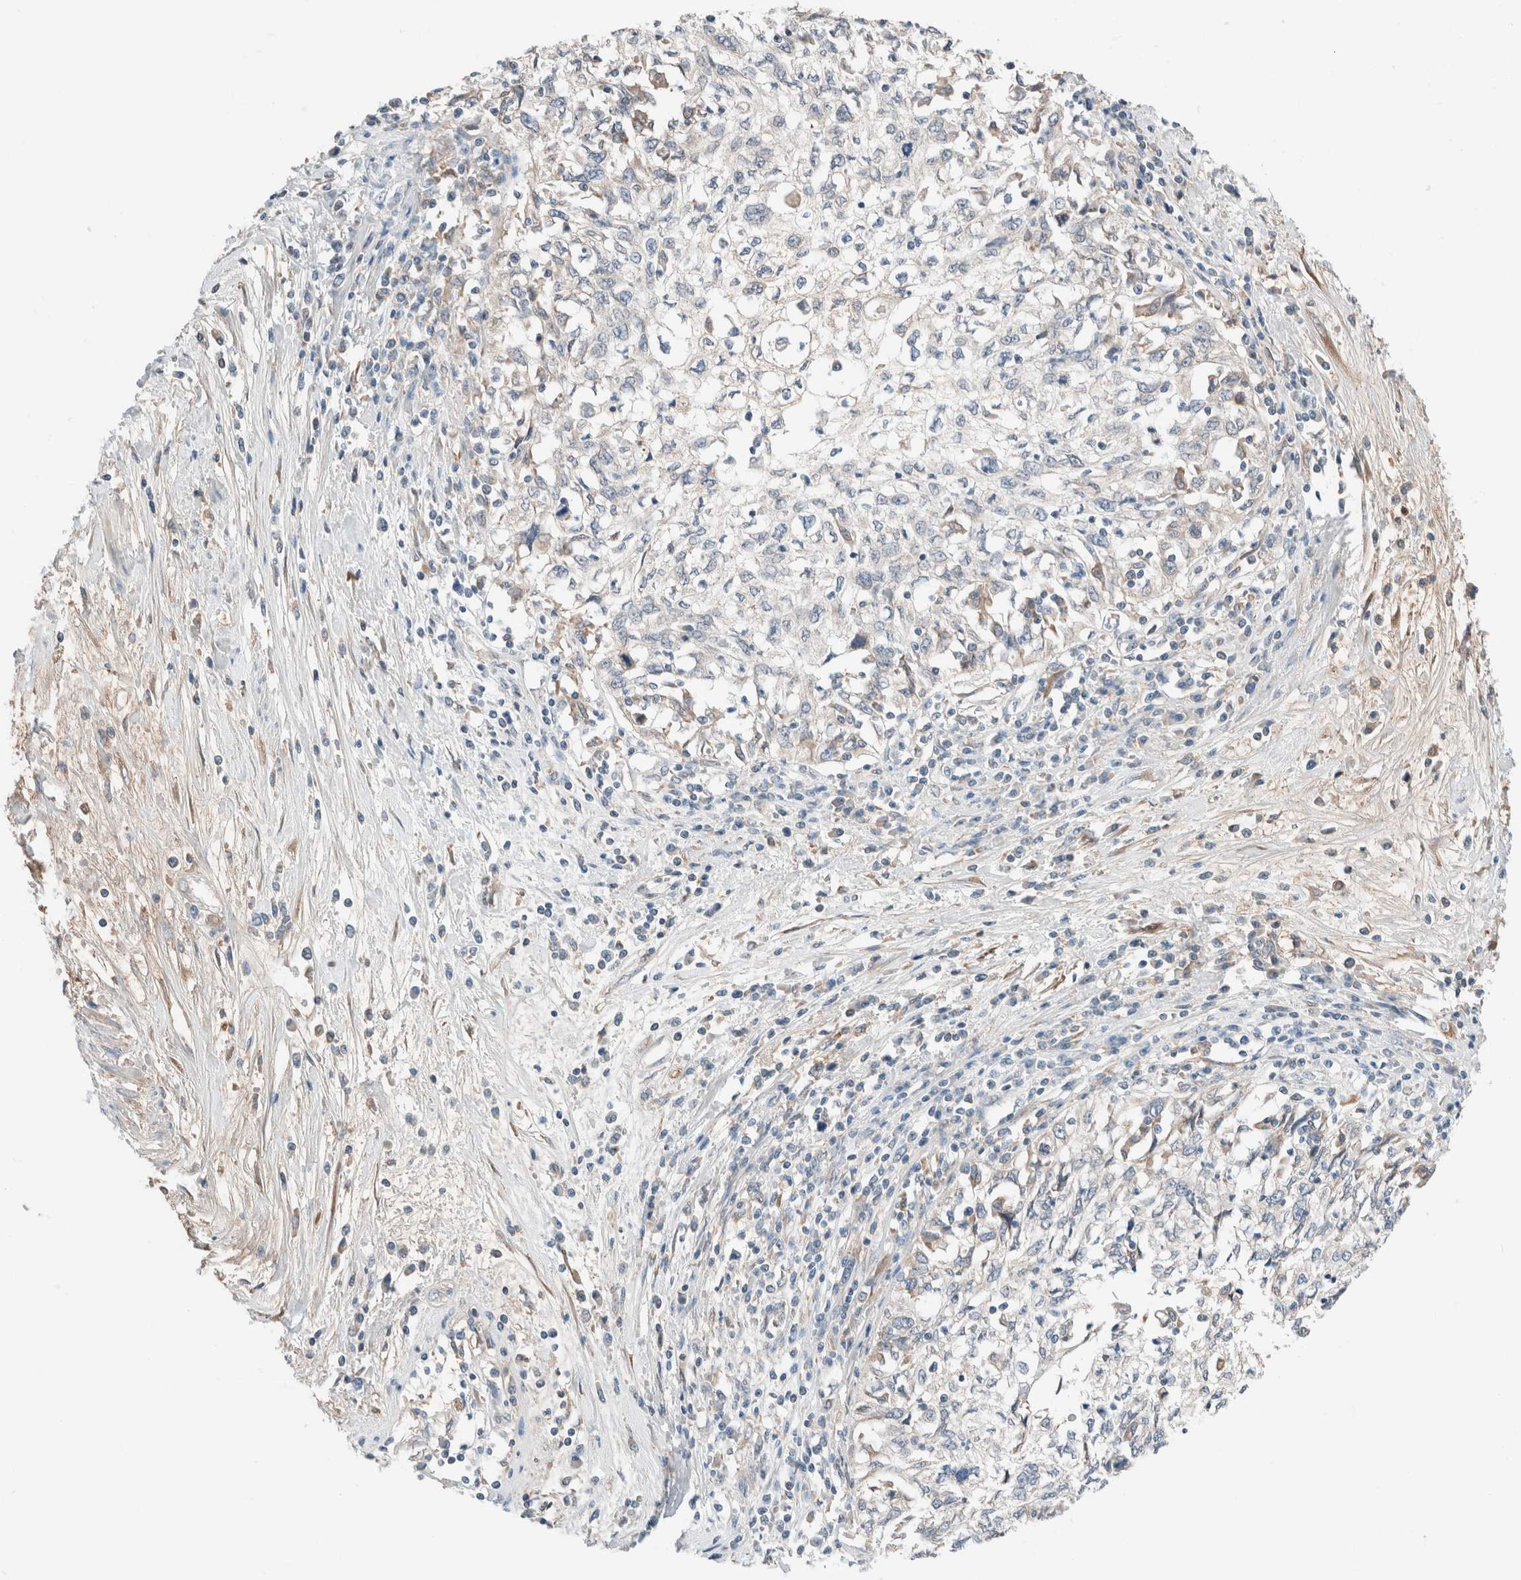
{"staining": {"intensity": "negative", "quantity": "none", "location": "none"}, "tissue": "cervical cancer", "cell_type": "Tumor cells", "image_type": "cancer", "snomed": [{"axis": "morphology", "description": "Squamous cell carcinoma, NOS"}, {"axis": "topography", "description": "Cervix"}], "caption": "This is an immunohistochemistry photomicrograph of cervical squamous cell carcinoma. There is no positivity in tumor cells.", "gene": "PCM1", "patient": {"sex": "female", "age": 57}}